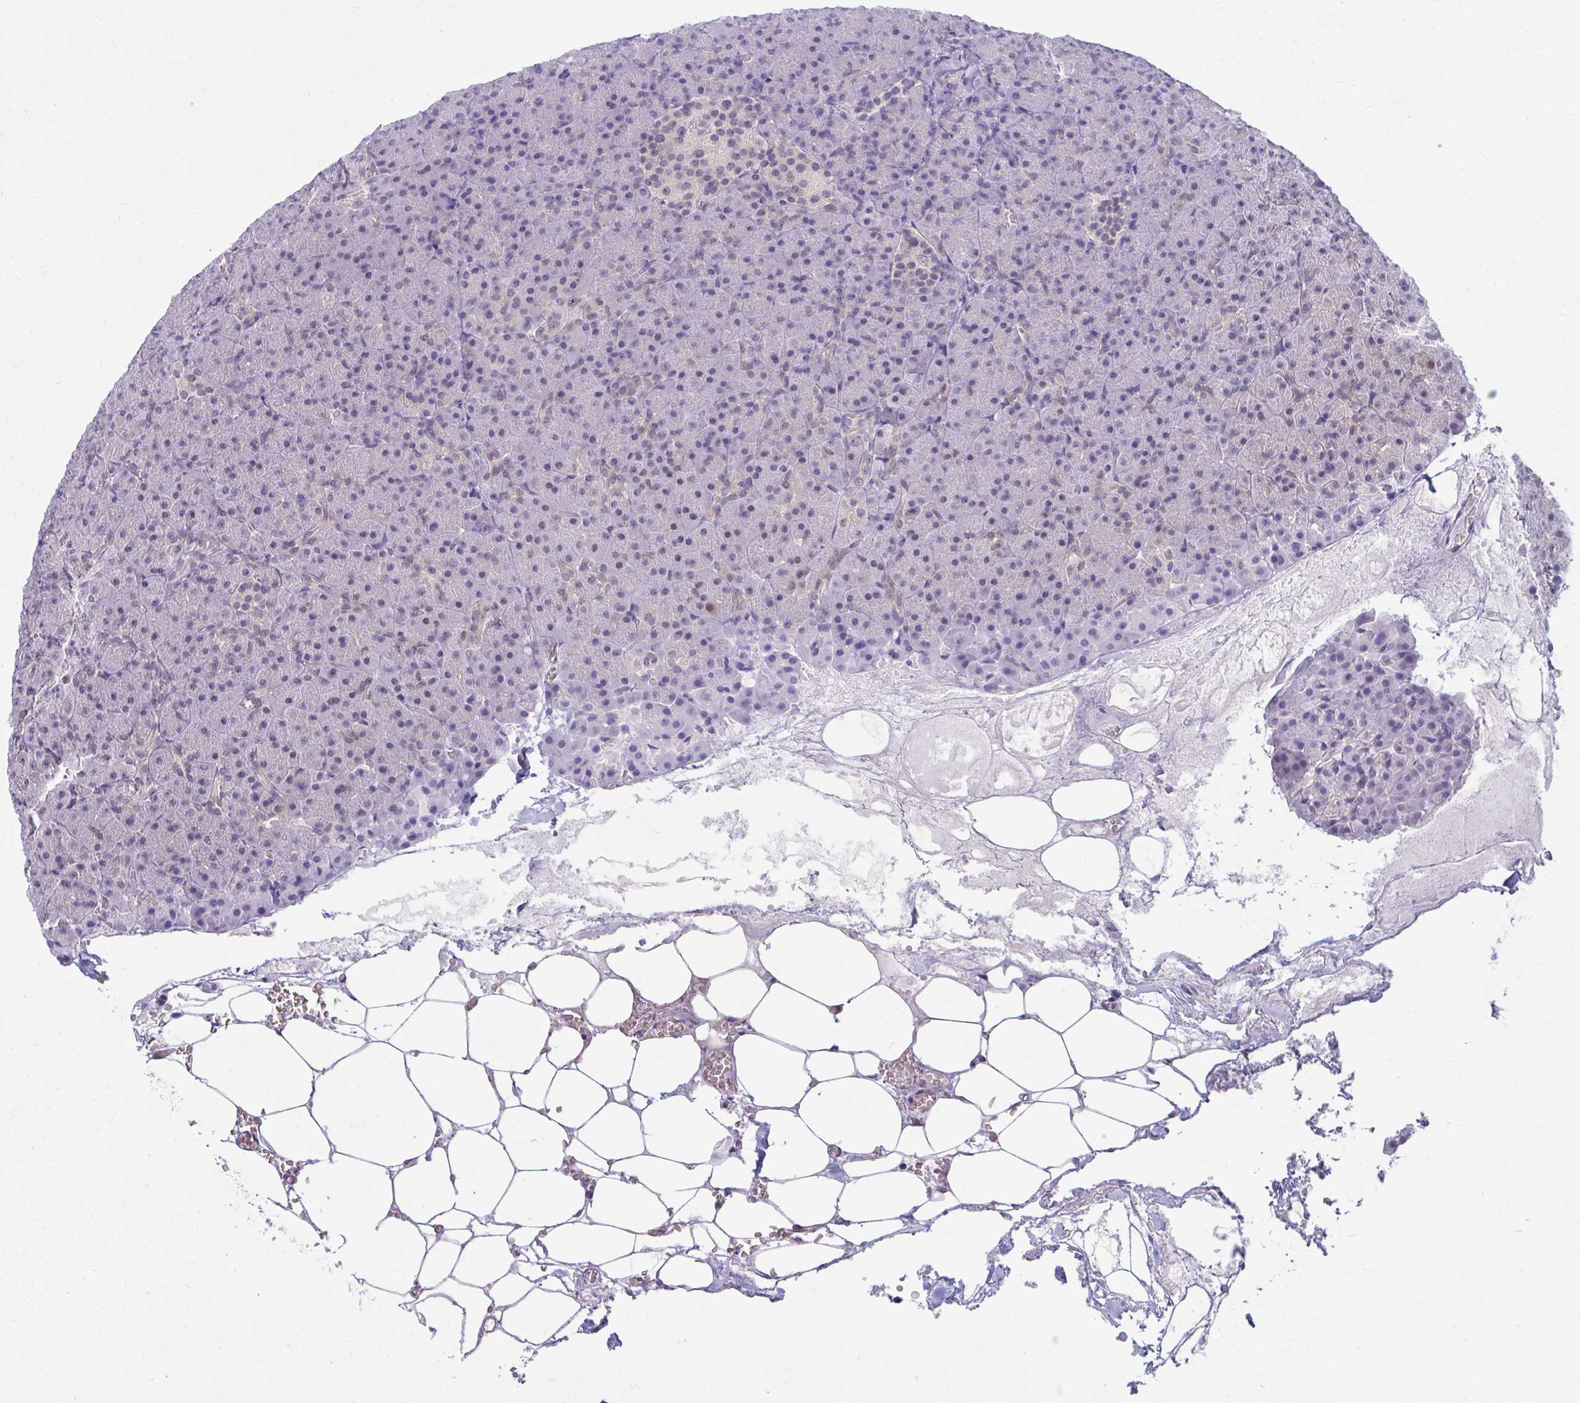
{"staining": {"intensity": "negative", "quantity": "none", "location": "none"}, "tissue": "pancreas", "cell_type": "Exocrine glandular cells", "image_type": "normal", "snomed": [{"axis": "morphology", "description": "Normal tissue, NOS"}, {"axis": "topography", "description": "Pancreas"}], "caption": "A high-resolution micrograph shows immunohistochemistry staining of unremarkable pancreas, which shows no significant staining in exocrine glandular cells. The staining is performed using DAB (3,3'-diaminobenzidine) brown chromogen with nuclei counter-stained in using hematoxylin.", "gene": "CSE1L", "patient": {"sex": "female", "age": 74}}